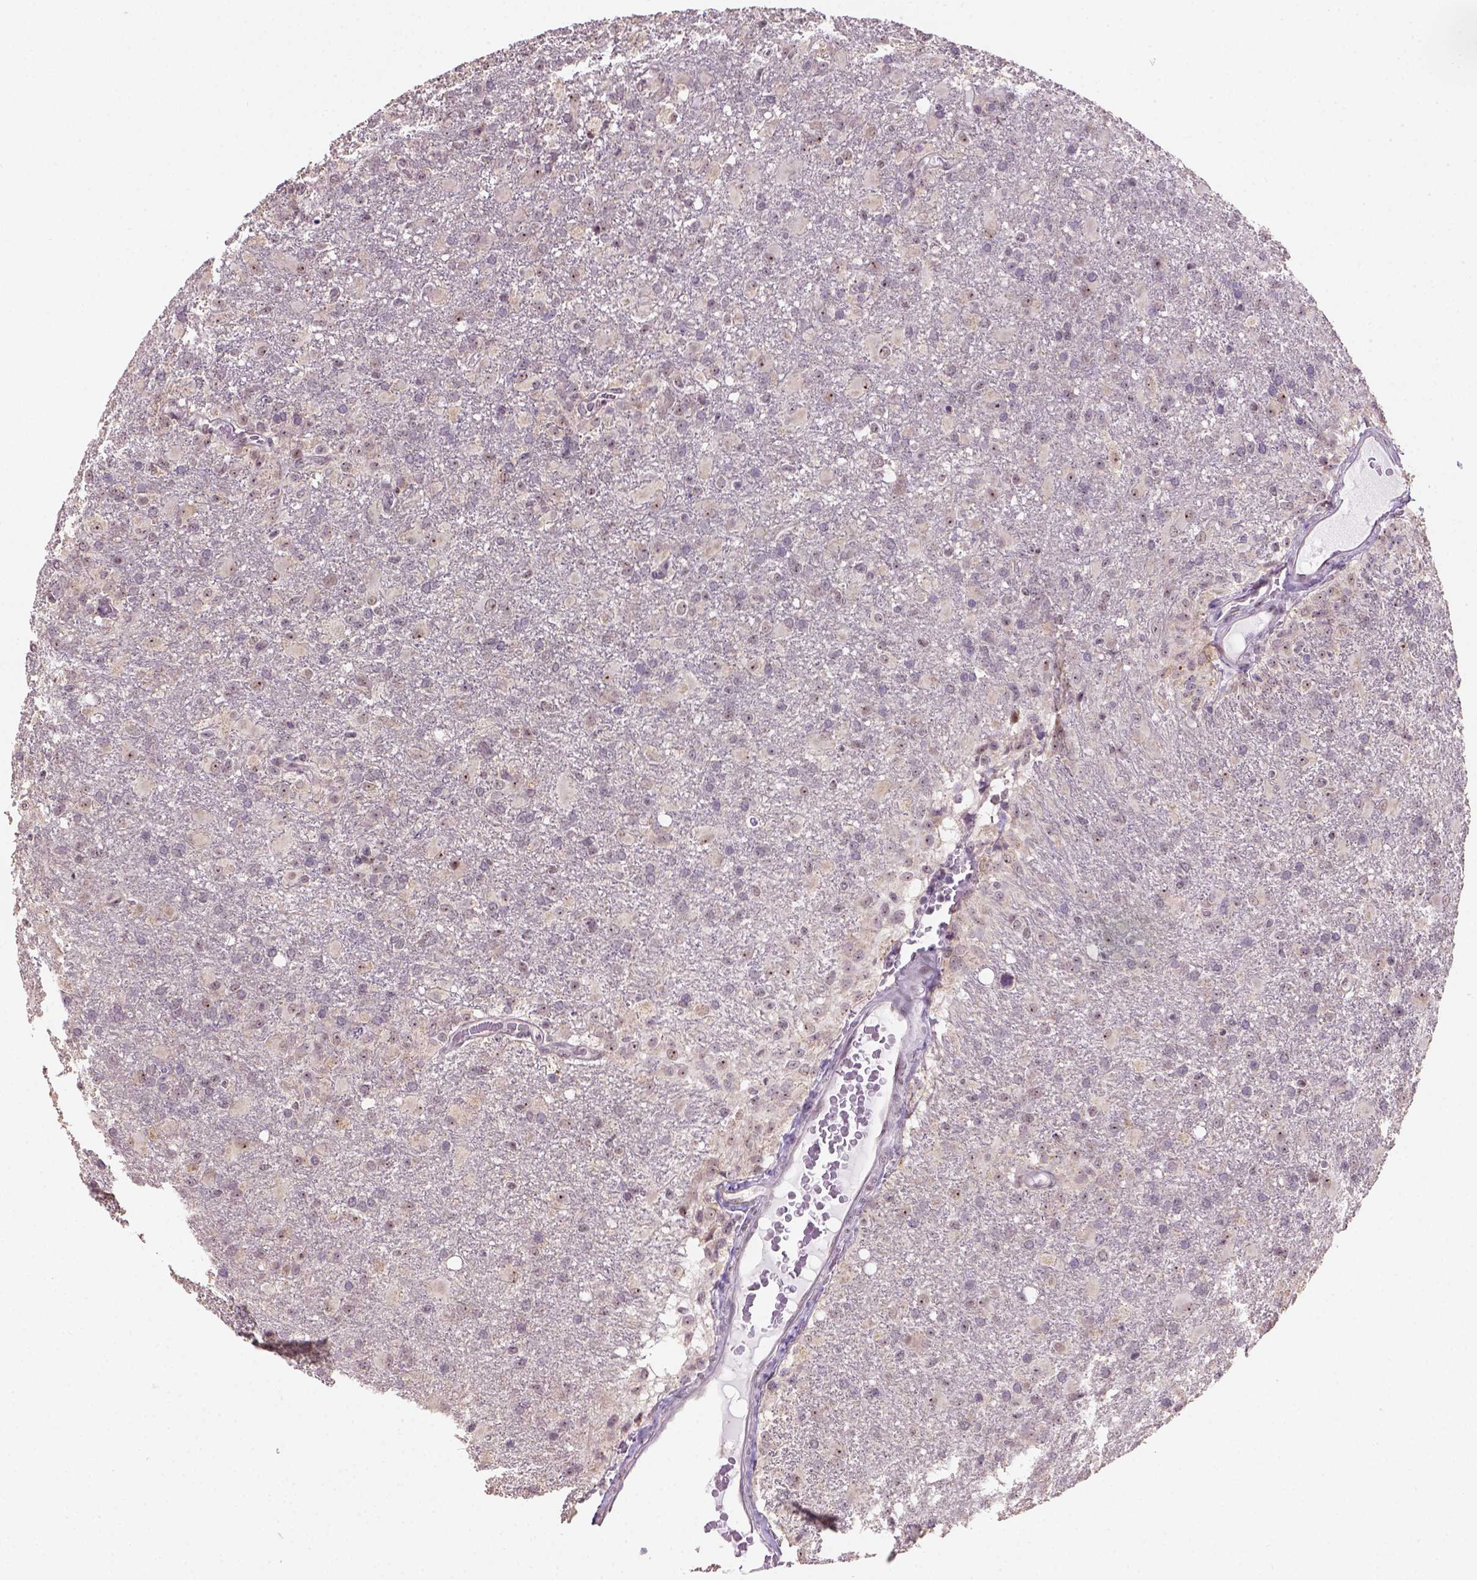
{"staining": {"intensity": "negative", "quantity": "none", "location": "none"}, "tissue": "glioma", "cell_type": "Tumor cells", "image_type": "cancer", "snomed": [{"axis": "morphology", "description": "Glioma, malignant, High grade"}, {"axis": "topography", "description": "Brain"}], "caption": "Glioma was stained to show a protein in brown. There is no significant staining in tumor cells.", "gene": "DDX50", "patient": {"sex": "male", "age": 68}}